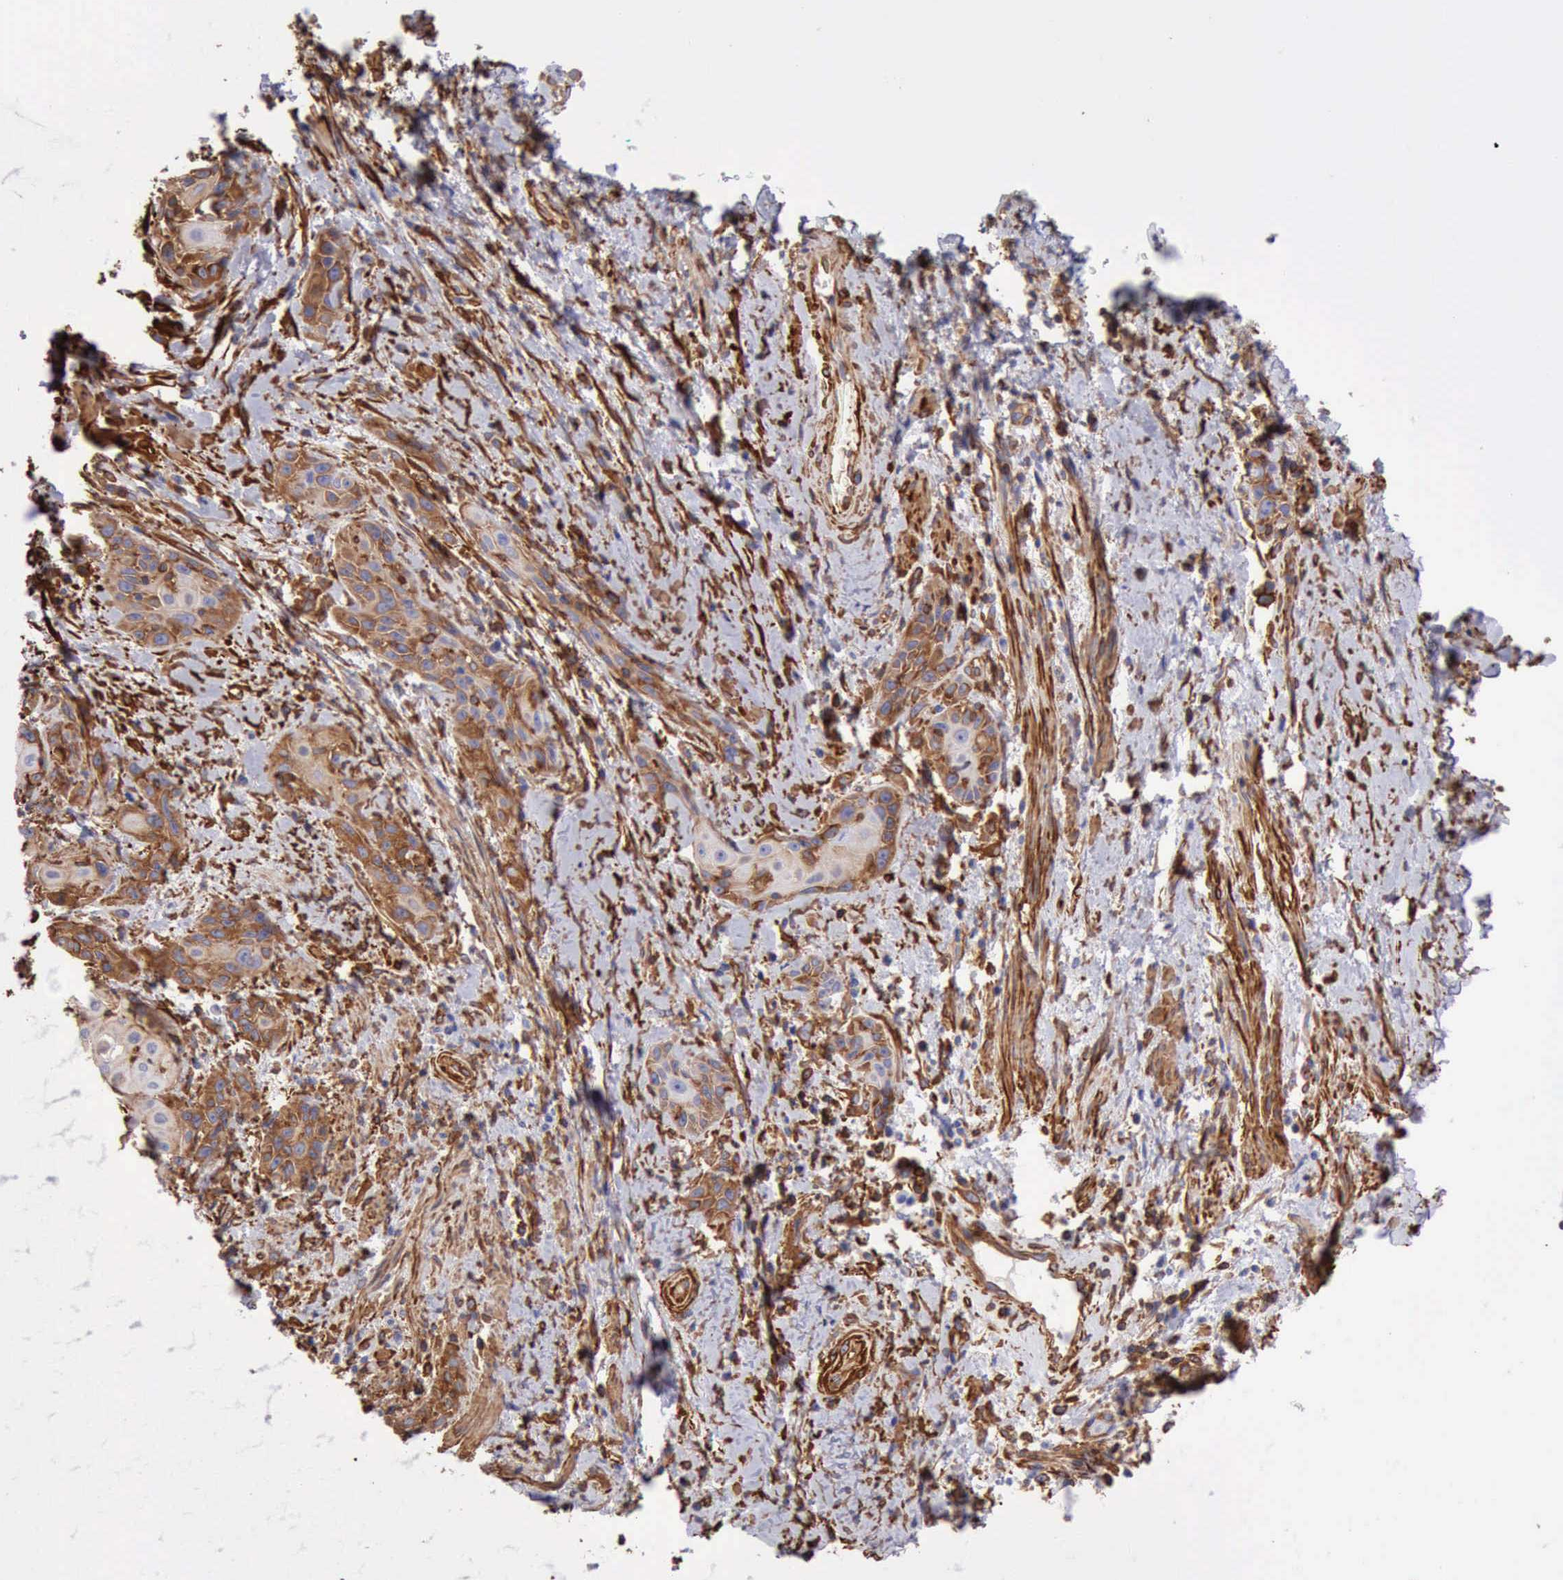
{"staining": {"intensity": "strong", "quantity": "25%-75%", "location": "cytoplasmic/membranous"}, "tissue": "skin cancer", "cell_type": "Tumor cells", "image_type": "cancer", "snomed": [{"axis": "morphology", "description": "Squamous cell carcinoma, NOS"}, {"axis": "topography", "description": "Skin"}, {"axis": "topography", "description": "Anal"}], "caption": "Skin squamous cell carcinoma stained for a protein (brown) reveals strong cytoplasmic/membranous positive positivity in about 25%-75% of tumor cells.", "gene": "FLNA", "patient": {"sex": "male", "age": 64}}